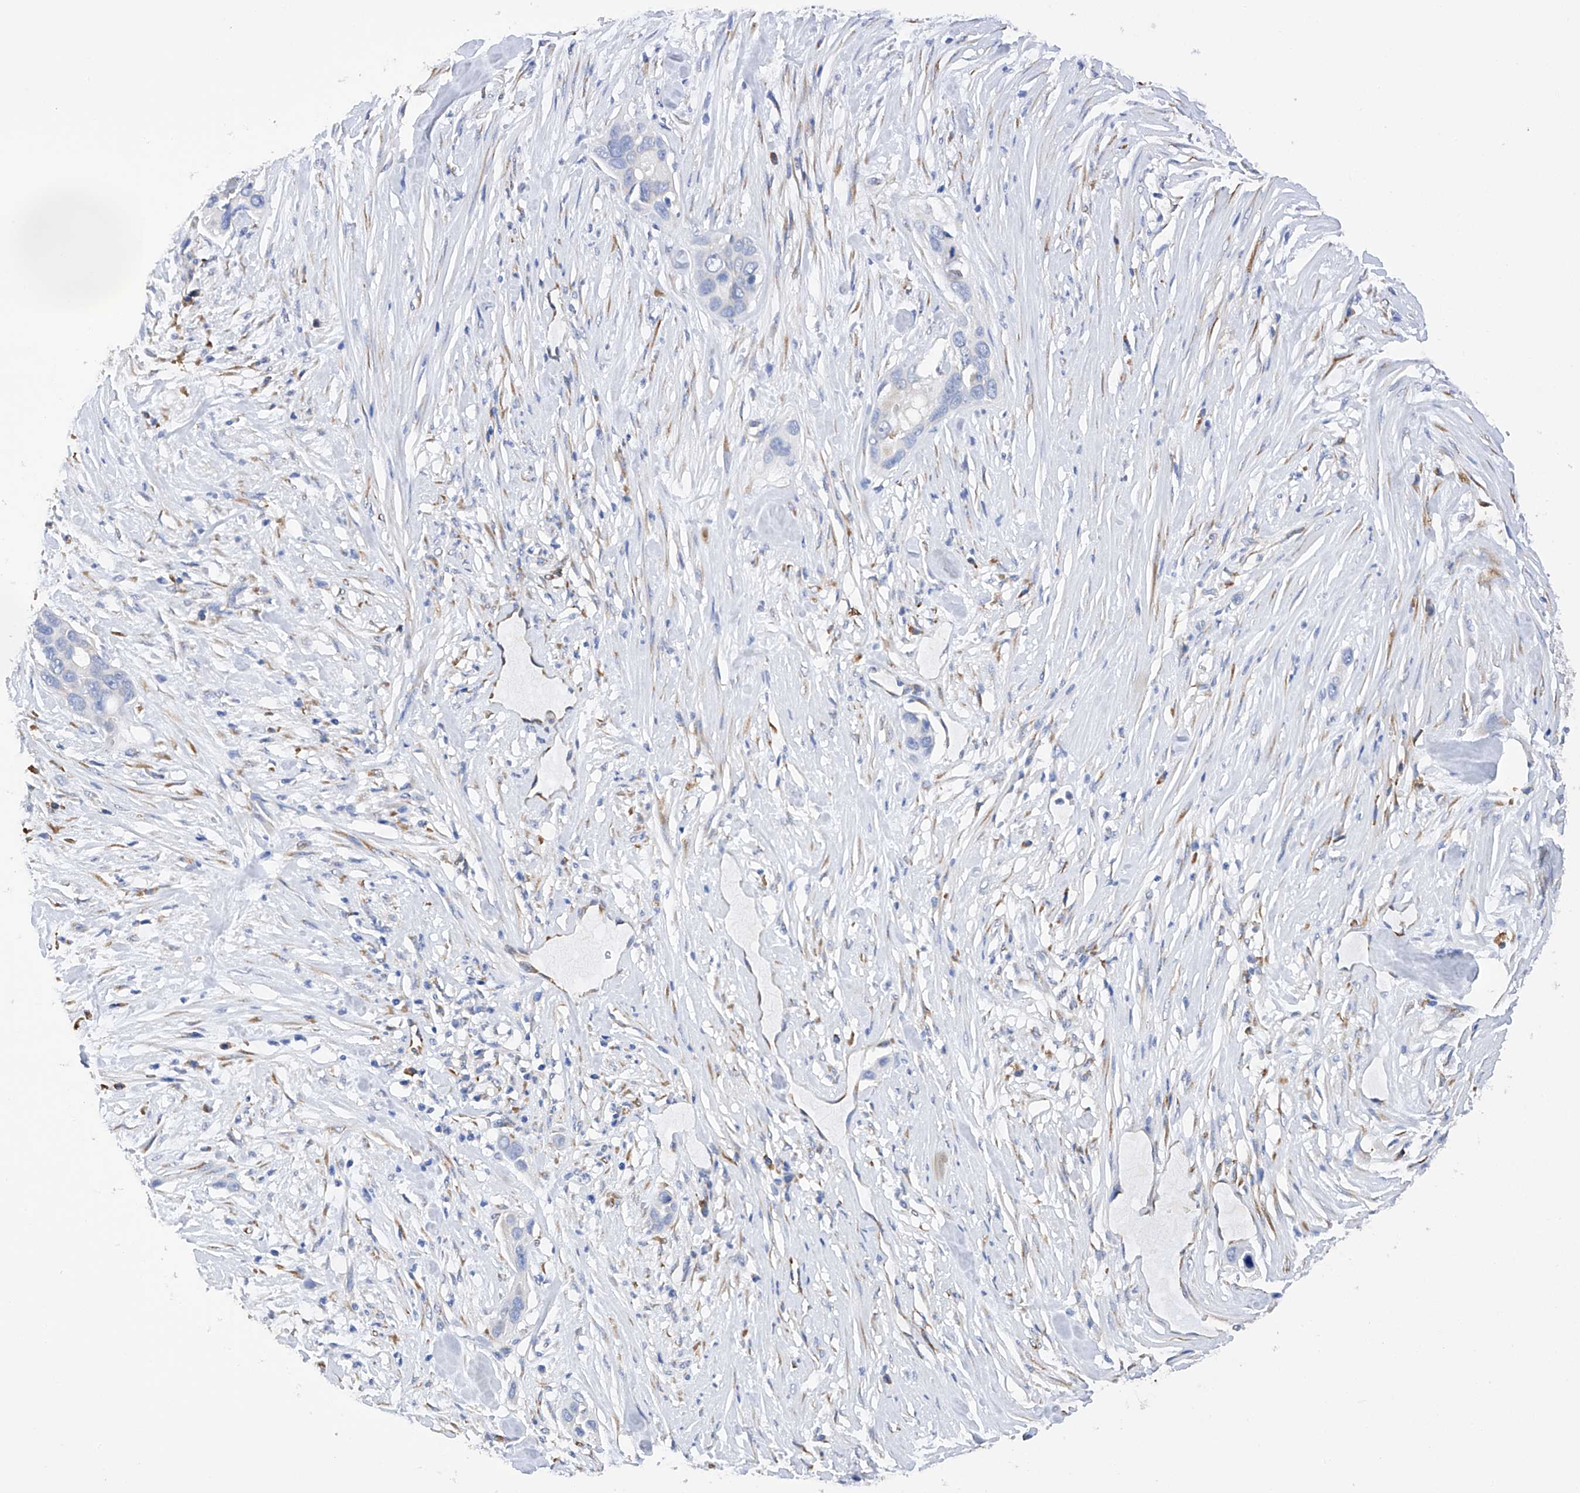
{"staining": {"intensity": "negative", "quantity": "none", "location": "none"}, "tissue": "pancreatic cancer", "cell_type": "Tumor cells", "image_type": "cancer", "snomed": [{"axis": "morphology", "description": "Adenocarcinoma, NOS"}, {"axis": "topography", "description": "Pancreas"}], "caption": "IHC of adenocarcinoma (pancreatic) displays no staining in tumor cells. (DAB IHC visualized using brightfield microscopy, high magnification).", "gene": "PDIA5", "patient": {"sex": "female", "age": 60}}